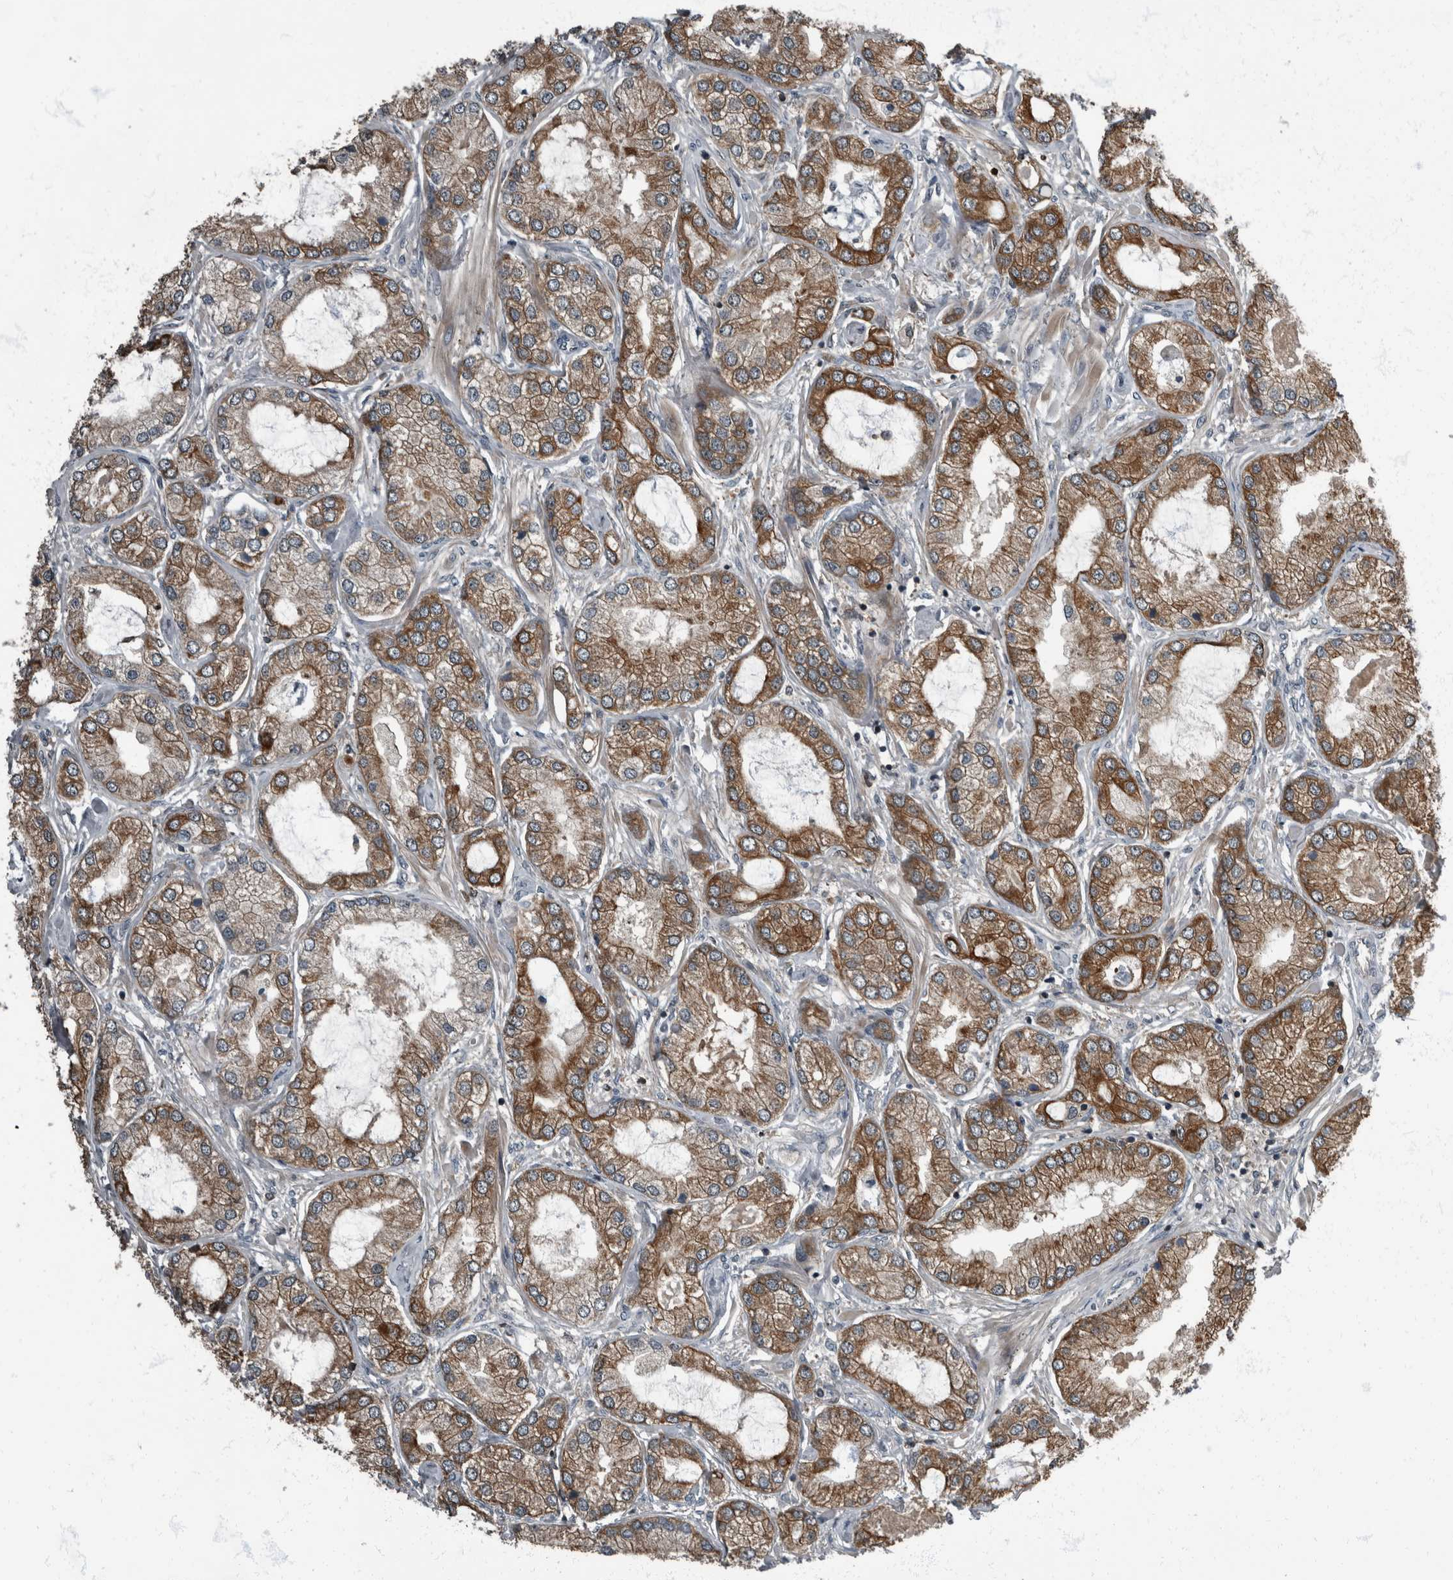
{"staining": {"intensity": "strong", "quantity": ">75%", "location": "cytoplasmic/membranous"}, "tissue": "prostate cancer", "cell_type": "Tumor cells", "image_type": "cancer", "snomed": [{"axis": "morphology", "description": "Adenocarcinoma, Low grade"}, {"axis": "topography", "description": "Prostate"}], "caption": "IHC (DAB (3,3'-diaminobenzidine)) staining of human prostate cancer (adenocarcinoma (low-grade)) reveals strong cytoplasmic/membranous protein expression in about >75% of tumor cells.", "gene": "RABGGTB", "patient": {"sex": "male", "age": 62}}